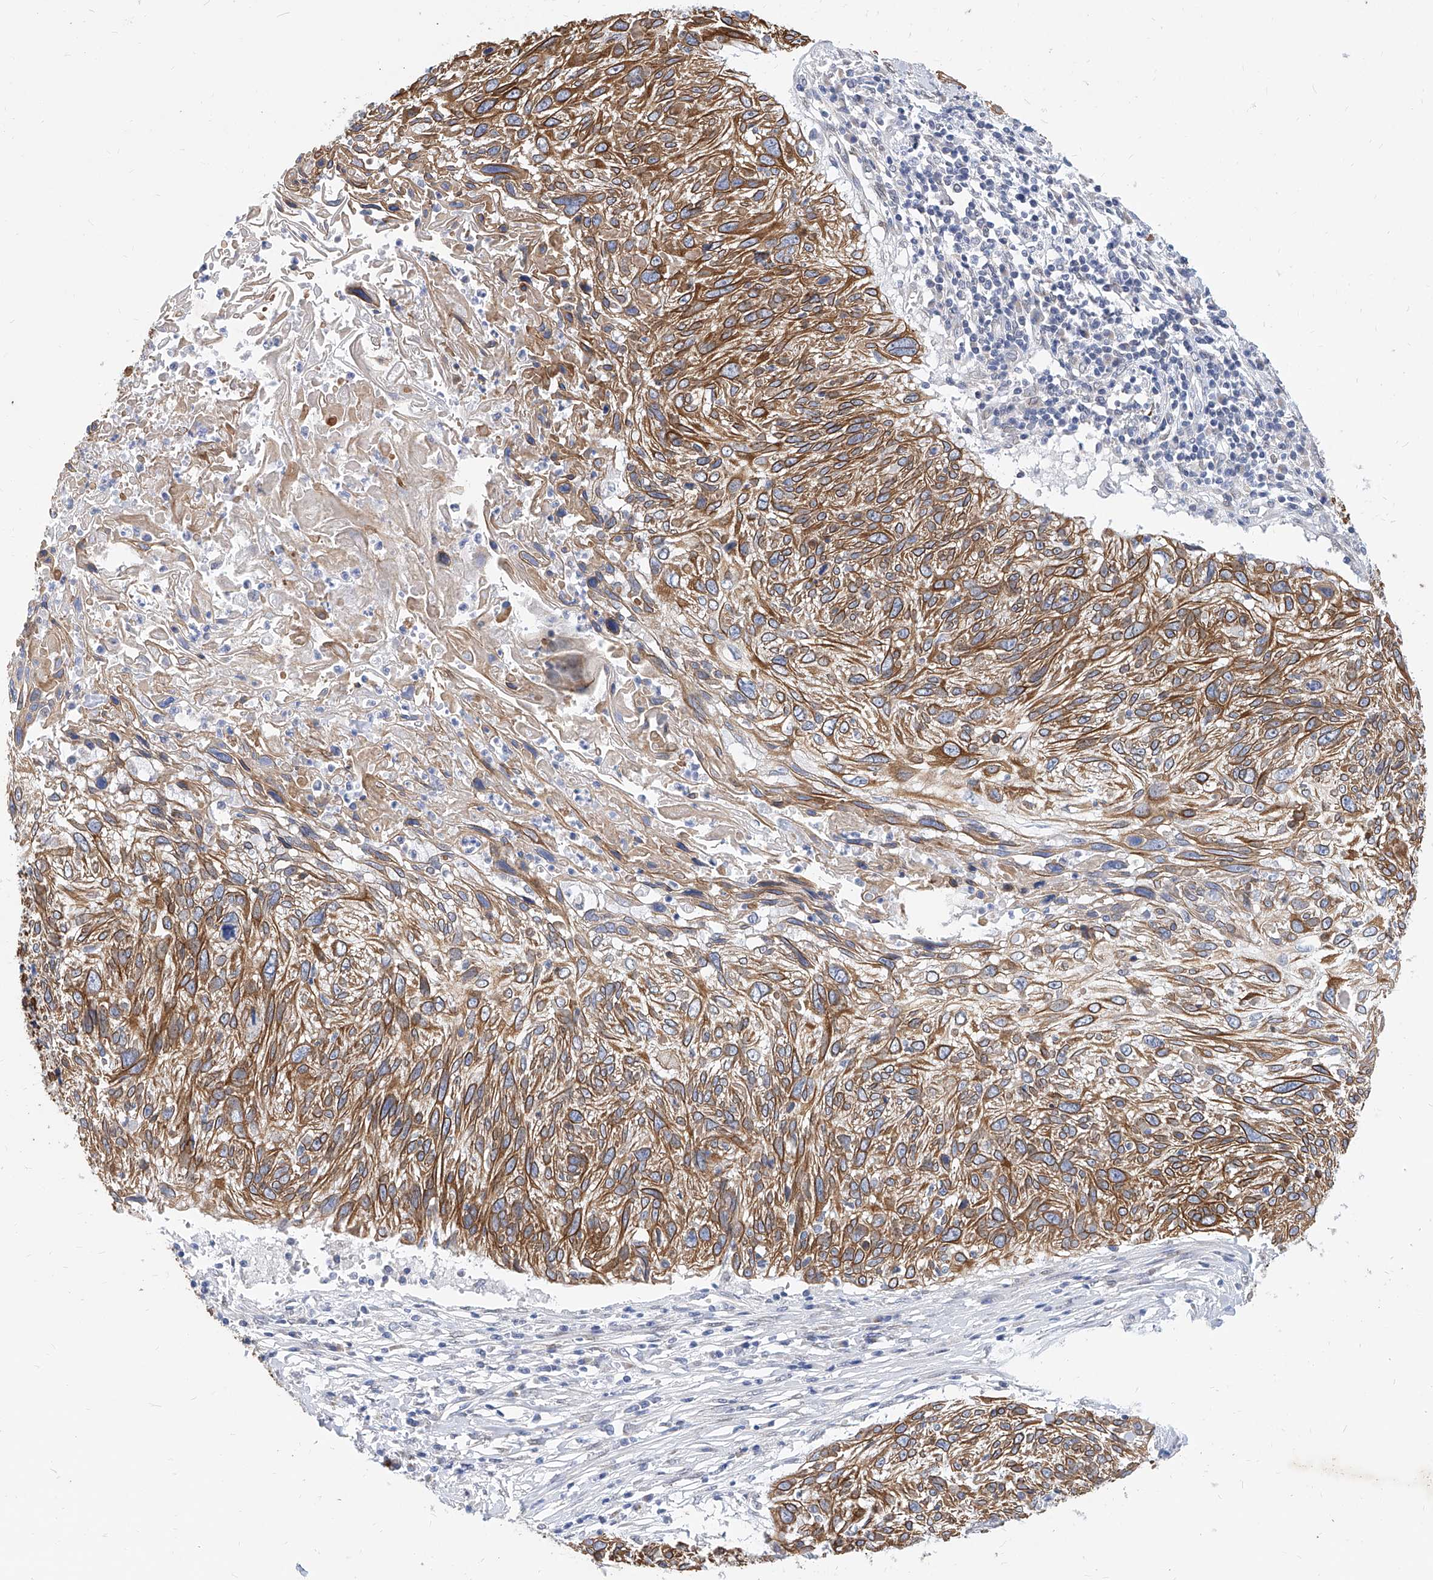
{"staining": {"intensity": "moderate", "quantity": ">75%", "location": "cytoplasmic/membranous"}, "tissue": "cervical cancer", "cell_type": "Tumor cells", "image_type": "cancer", "snomed": [{"axis": "morphology", "description": "Squamous cell carcinoma, NOS"}, {"axis": "topography", "description": "Cervix"}], "caption": "Cervical cancer stained with DAB (3,3'-diaminobenzidine) immunohistochemistry displays medium levels of moderate cytoplasmic/membranous staining in approximately >75% of tumor cells.", "gene": "MX2", "patient": {"sex": "female", "age": 51}}